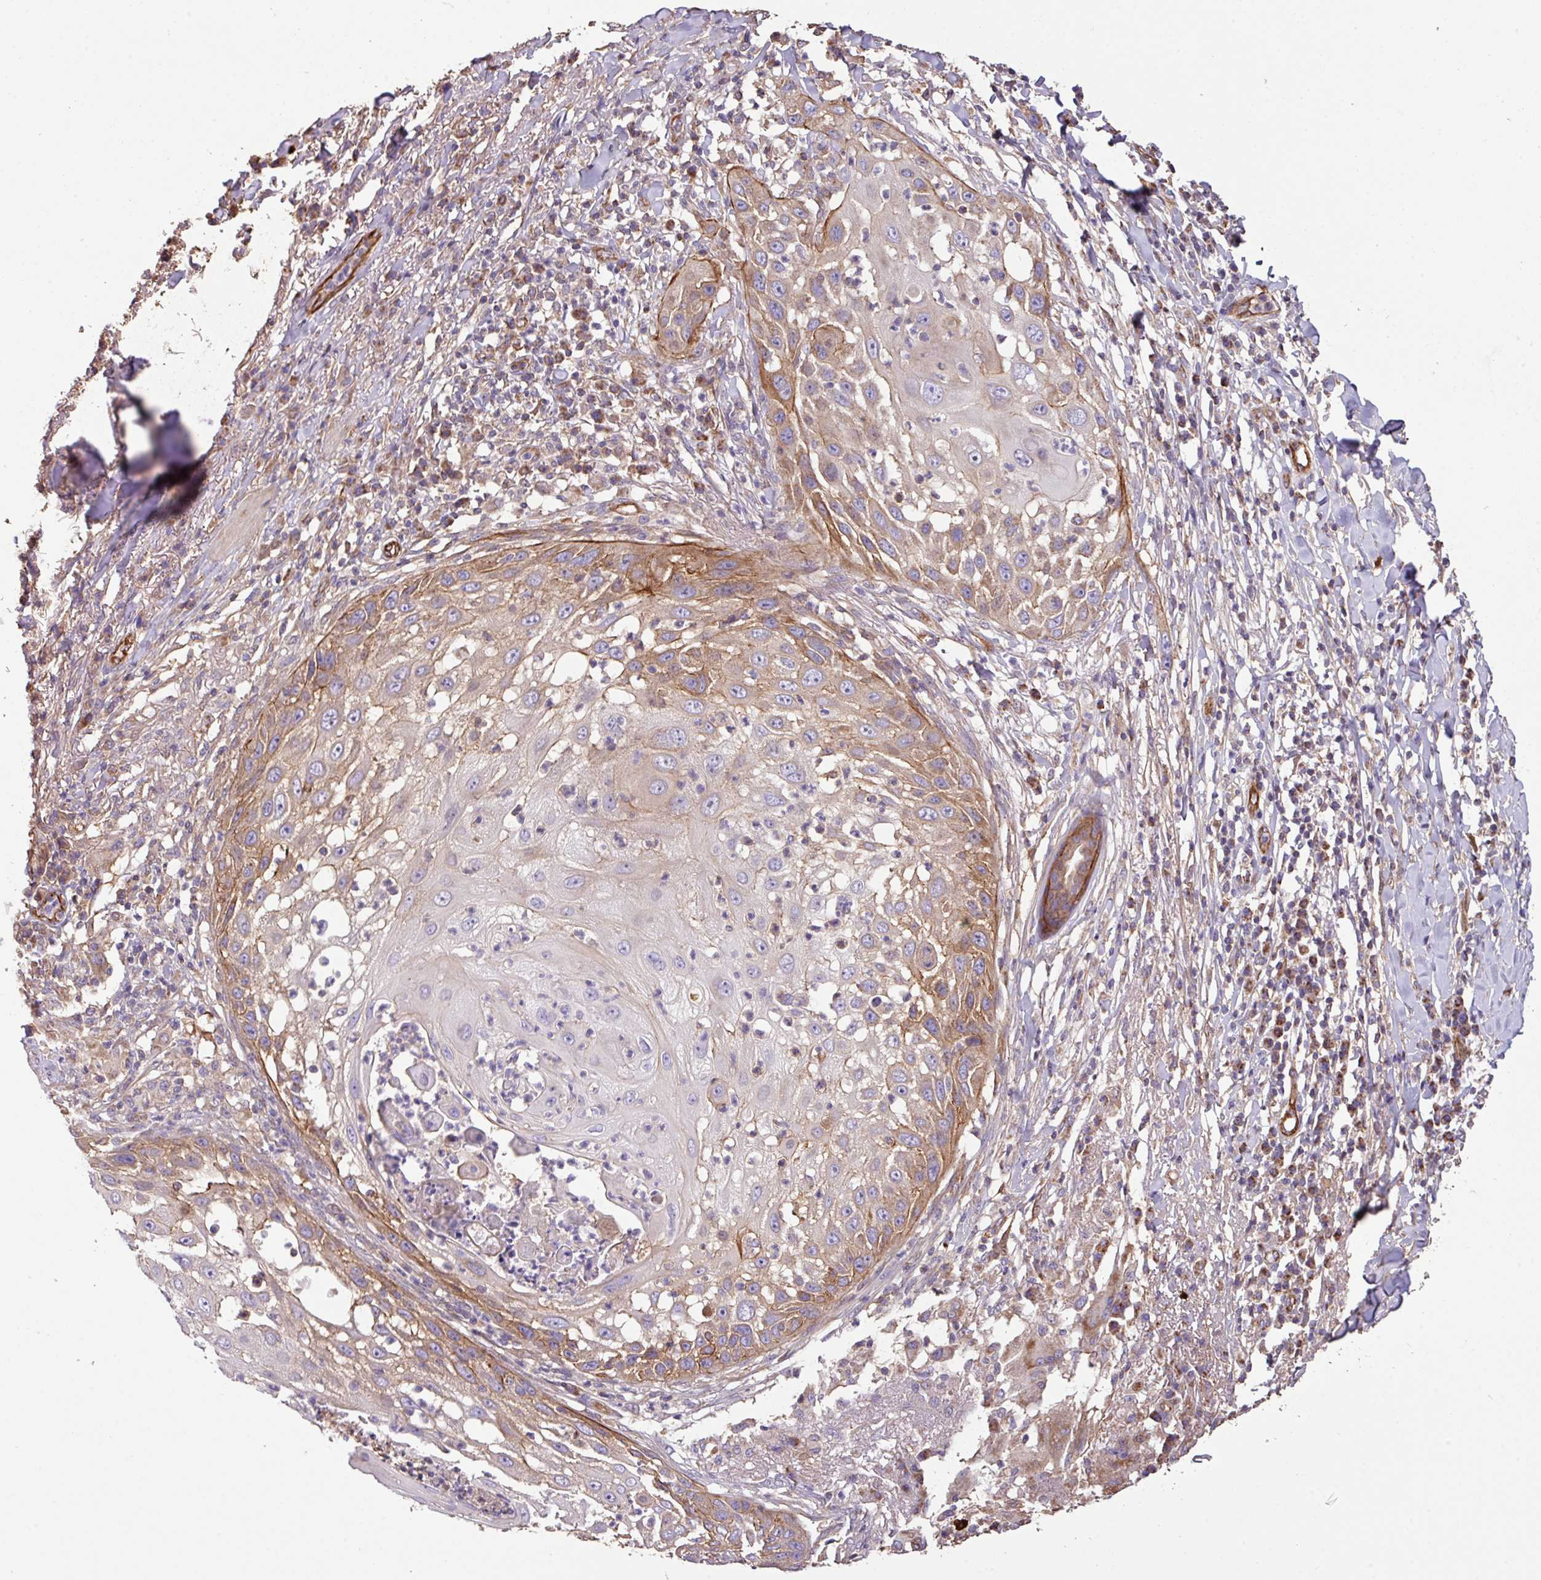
{"staining": {"intensity": "moderate", "quantity": "25%-75%", "location": "cytoplasmic/membranous"}, "tissue": "skin cancer", "cell_type": "Tumor cells", "image_type": "cancer", "snomed": [{"axis": "morphology", "description": "Squamous cell carcinoma, NOS"}, {"axis": "topography", "description": "Skin"}], "caption": "The image exhibits staining of skin squamous cell carcinoma, revealing moderate cytoplasmic/membranous protein staining (brown color) within tumor cells. (brown staining indicates protein expression, while blue staining denotes nuclei).", "gene": "LRRC53", "patient": {"sex": "female", "age": 44}}